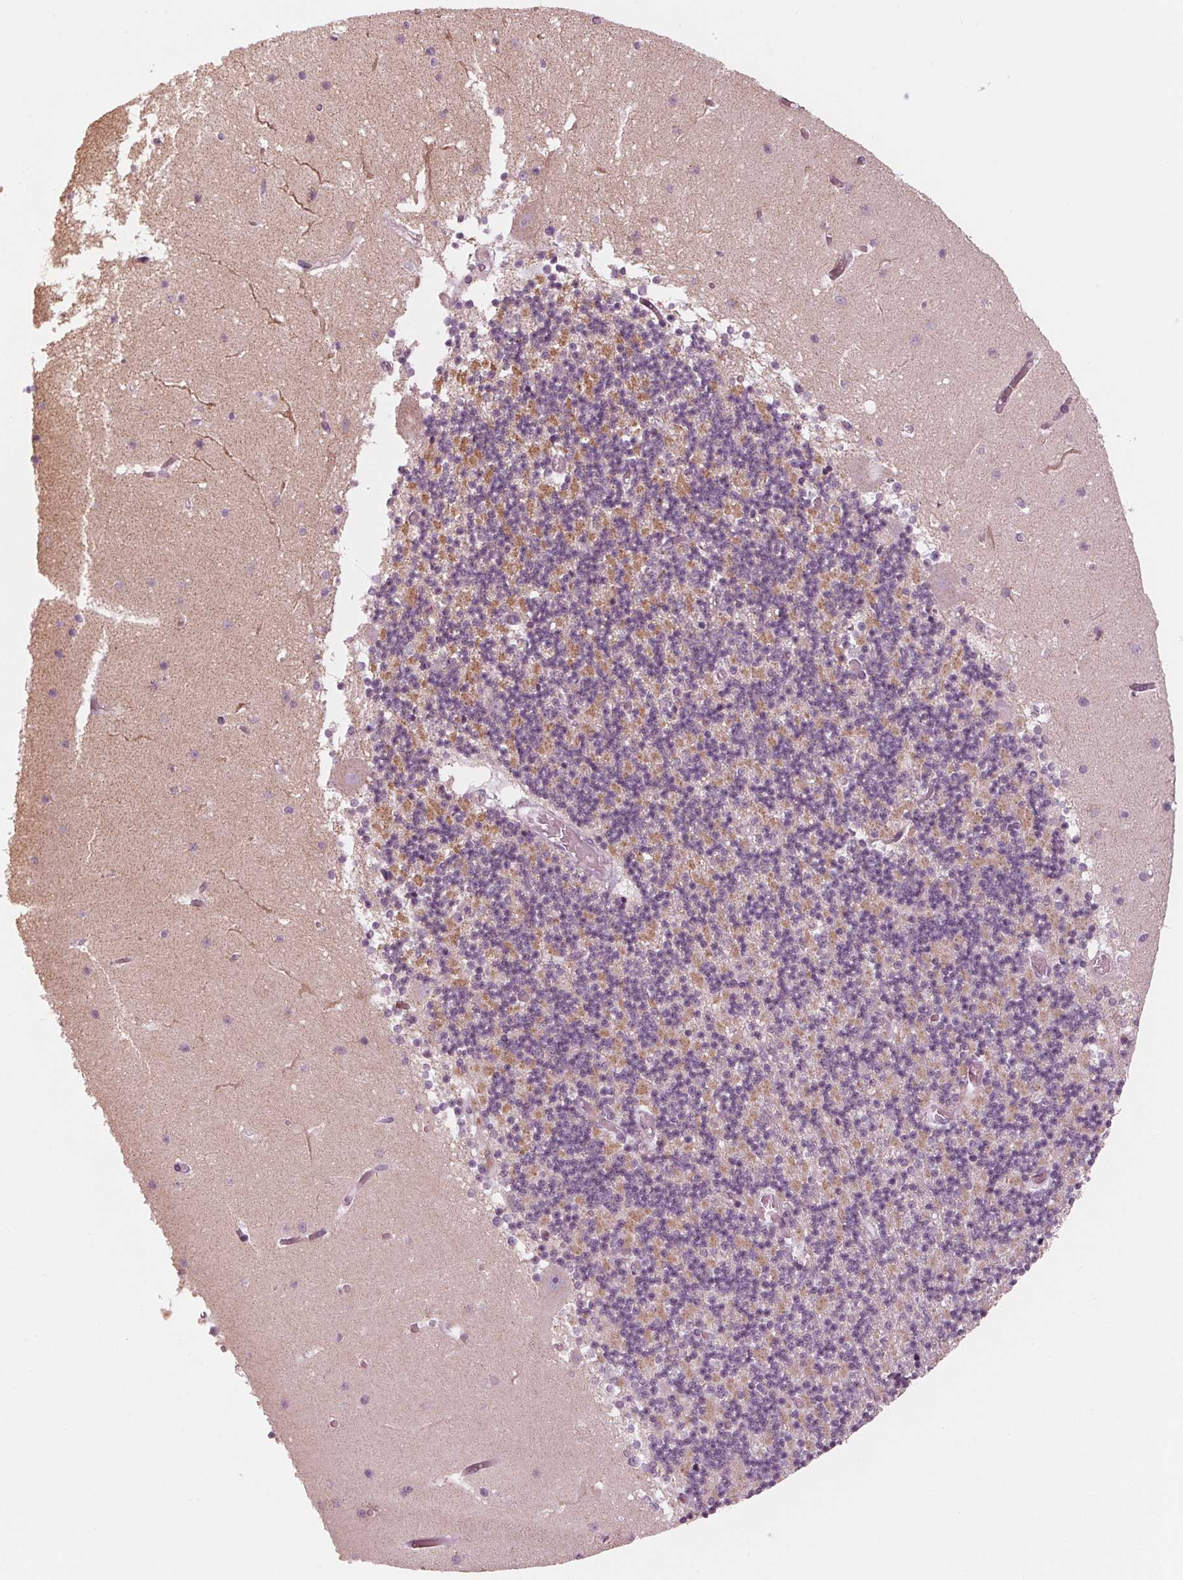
{"staining": {"intensity": "weak", "quantity": "25%-75%", "location": "cytoplasmic/membranous"}, "tissue": "cerebellum", "cell_type": "Cells in granular layer", "image_type": "normal", "snomed": [{"axis": "morphology", "description": "Normal tissue, NOS"}, {"axis": "topography", "description": "Cerebellum"}], "caption": "A high-resolution histopathology image shows immunohistochemistry staining of normal cerebellum, which shows weak cytoplasmic/membranous staining in about 25%-75% of cells in granular layer.", "gene": "CLN6", "patient": {"sex": "female", "age": 28}}